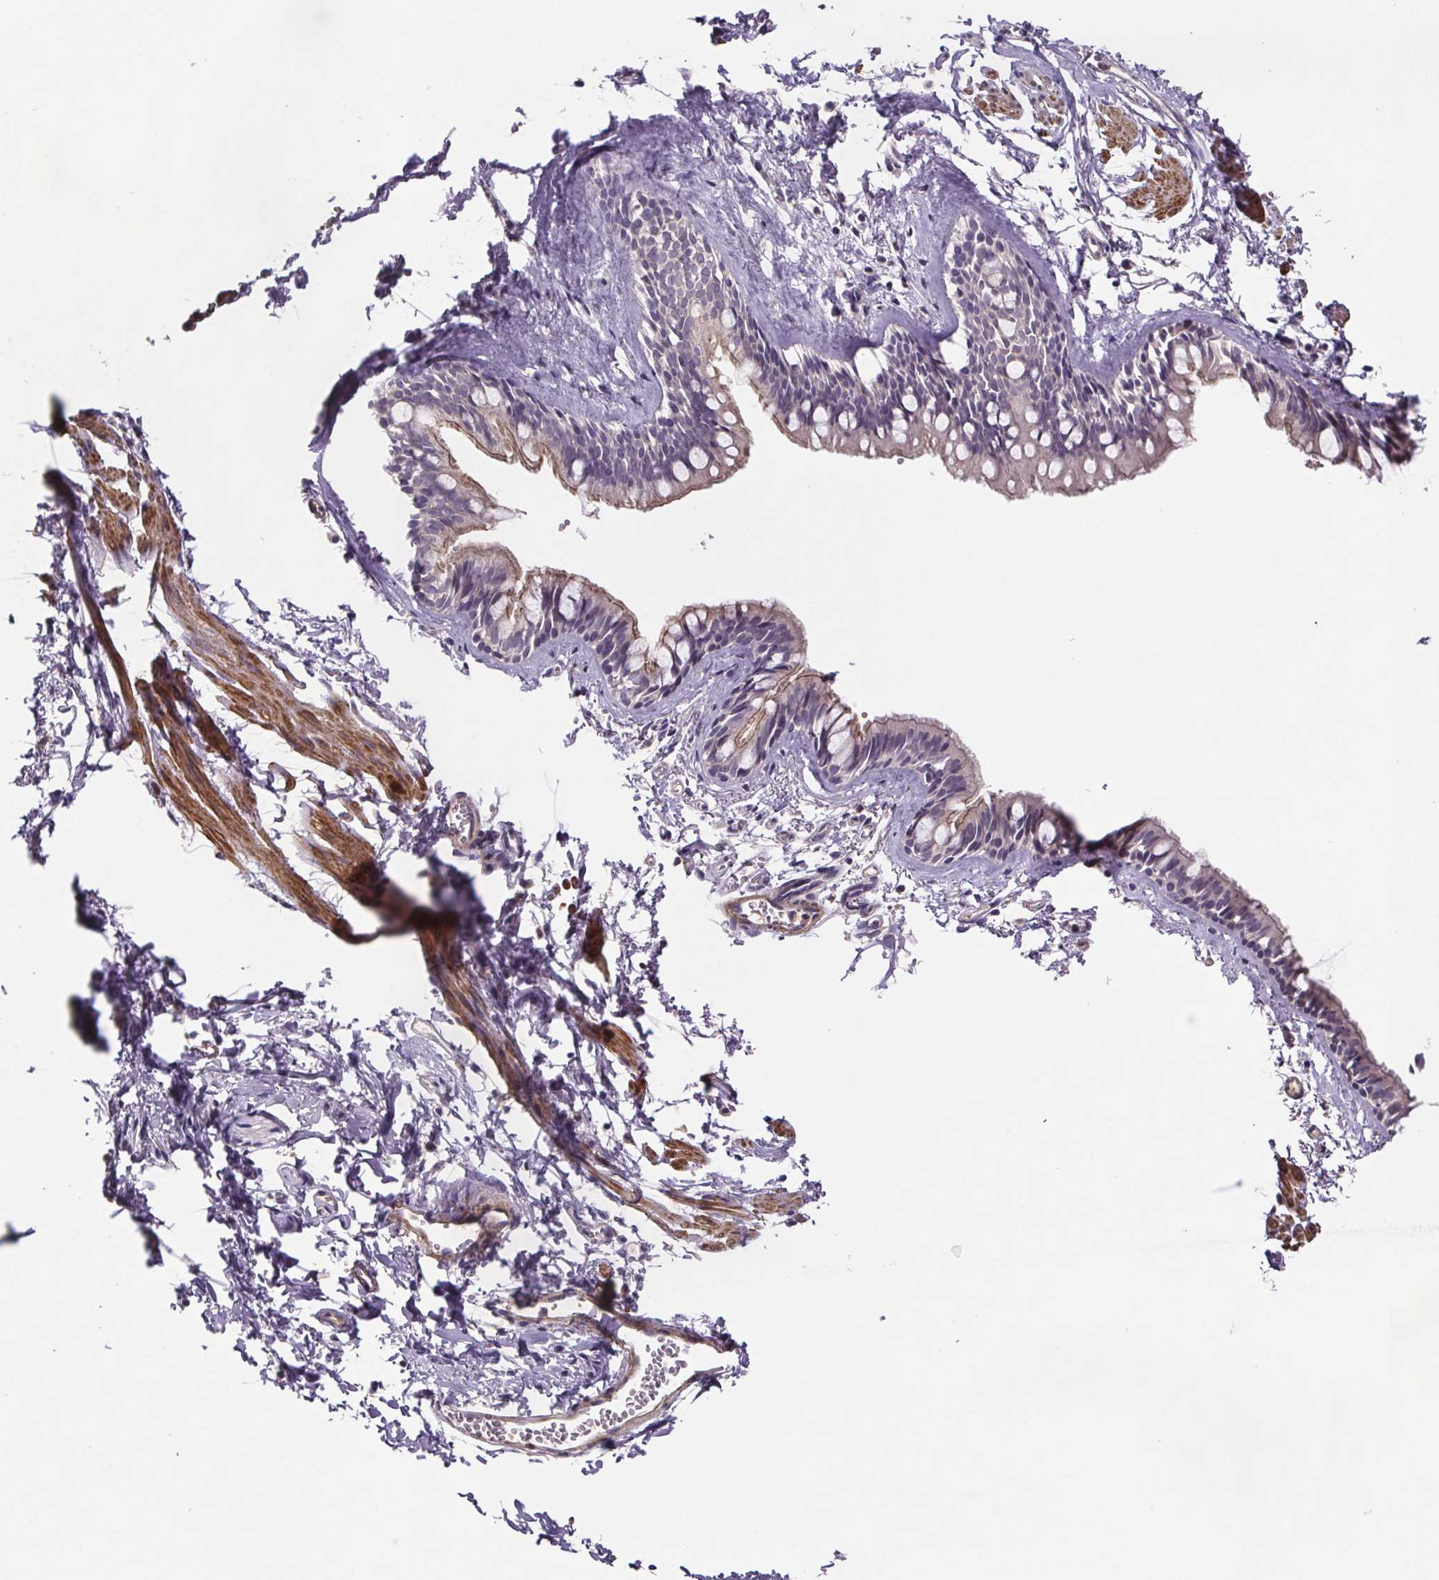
{"staining": {"intensity": "negative", "quantity": "none", "location": "none"}, "tissue": "bronchus", "cell_type": "Respiratory epithelial cells", "image_type": "normal", "snomed": [{"axis": "morphology", "description": "Normal tissue, NOS"}, {"axis": "topography", "description": "Cartilage tissue"}, {"axis": "topography", "description": "Bronchus"}], "caption": "A high-resolution histopathology image shows immunohistochemistry staining of unremarkable bronchus, which exhibits no significant staining in respiratory epithelial cells. The staining is performed using DAB (3,3'-diaminobenzidine) brown chromogen with nuclei counter-stained in using hematoxylin.", "gene": "CLN3", "patient": {"sex": "female", "age": 59}}